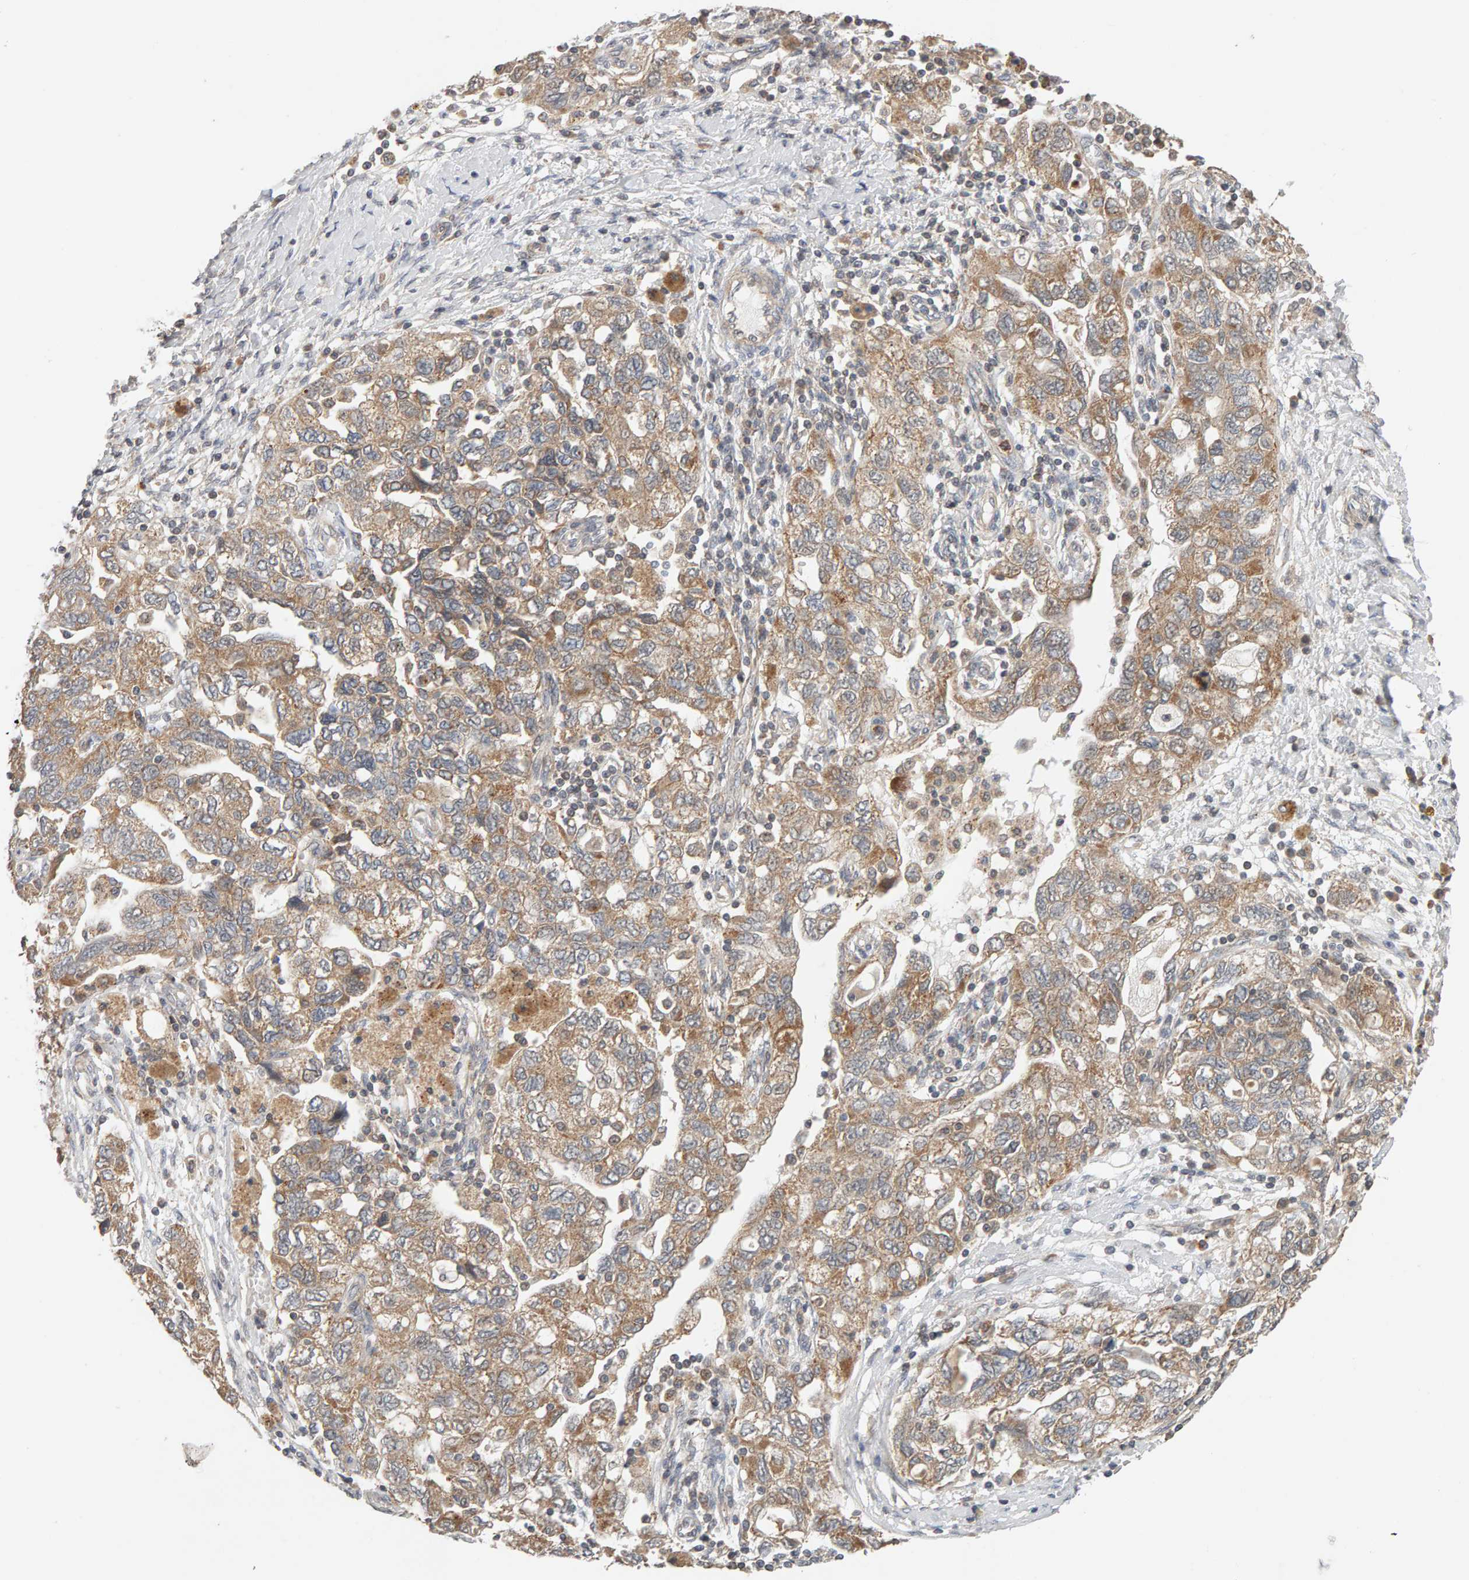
{"staining": {"intensity": "weak", "quantity": ">75%", "location": "cytoplasmic/membranous"}, "tissue": "ovarian cancer", "cell_type": "Tumor cells", "image_type": "cancer", "snomed": [{"axis": "morphology", "description": "Carcinoma, NOS"}, {"axis": "morphology", "description": "Cystadenocarcinoma, serous, NOS"}, {"axis": "topography", "description": "Ovary"}], "caption": "Brown immunohistochemical staining in human serous cystadenocarcinoma (ovarian) displays weak cytoplasmic/membranous expression in approximately >75% of tumor cells. Nuclei are stained in blue.", "gene": "DNAJC7", "patient": {"sex": "female", "age": 69}}